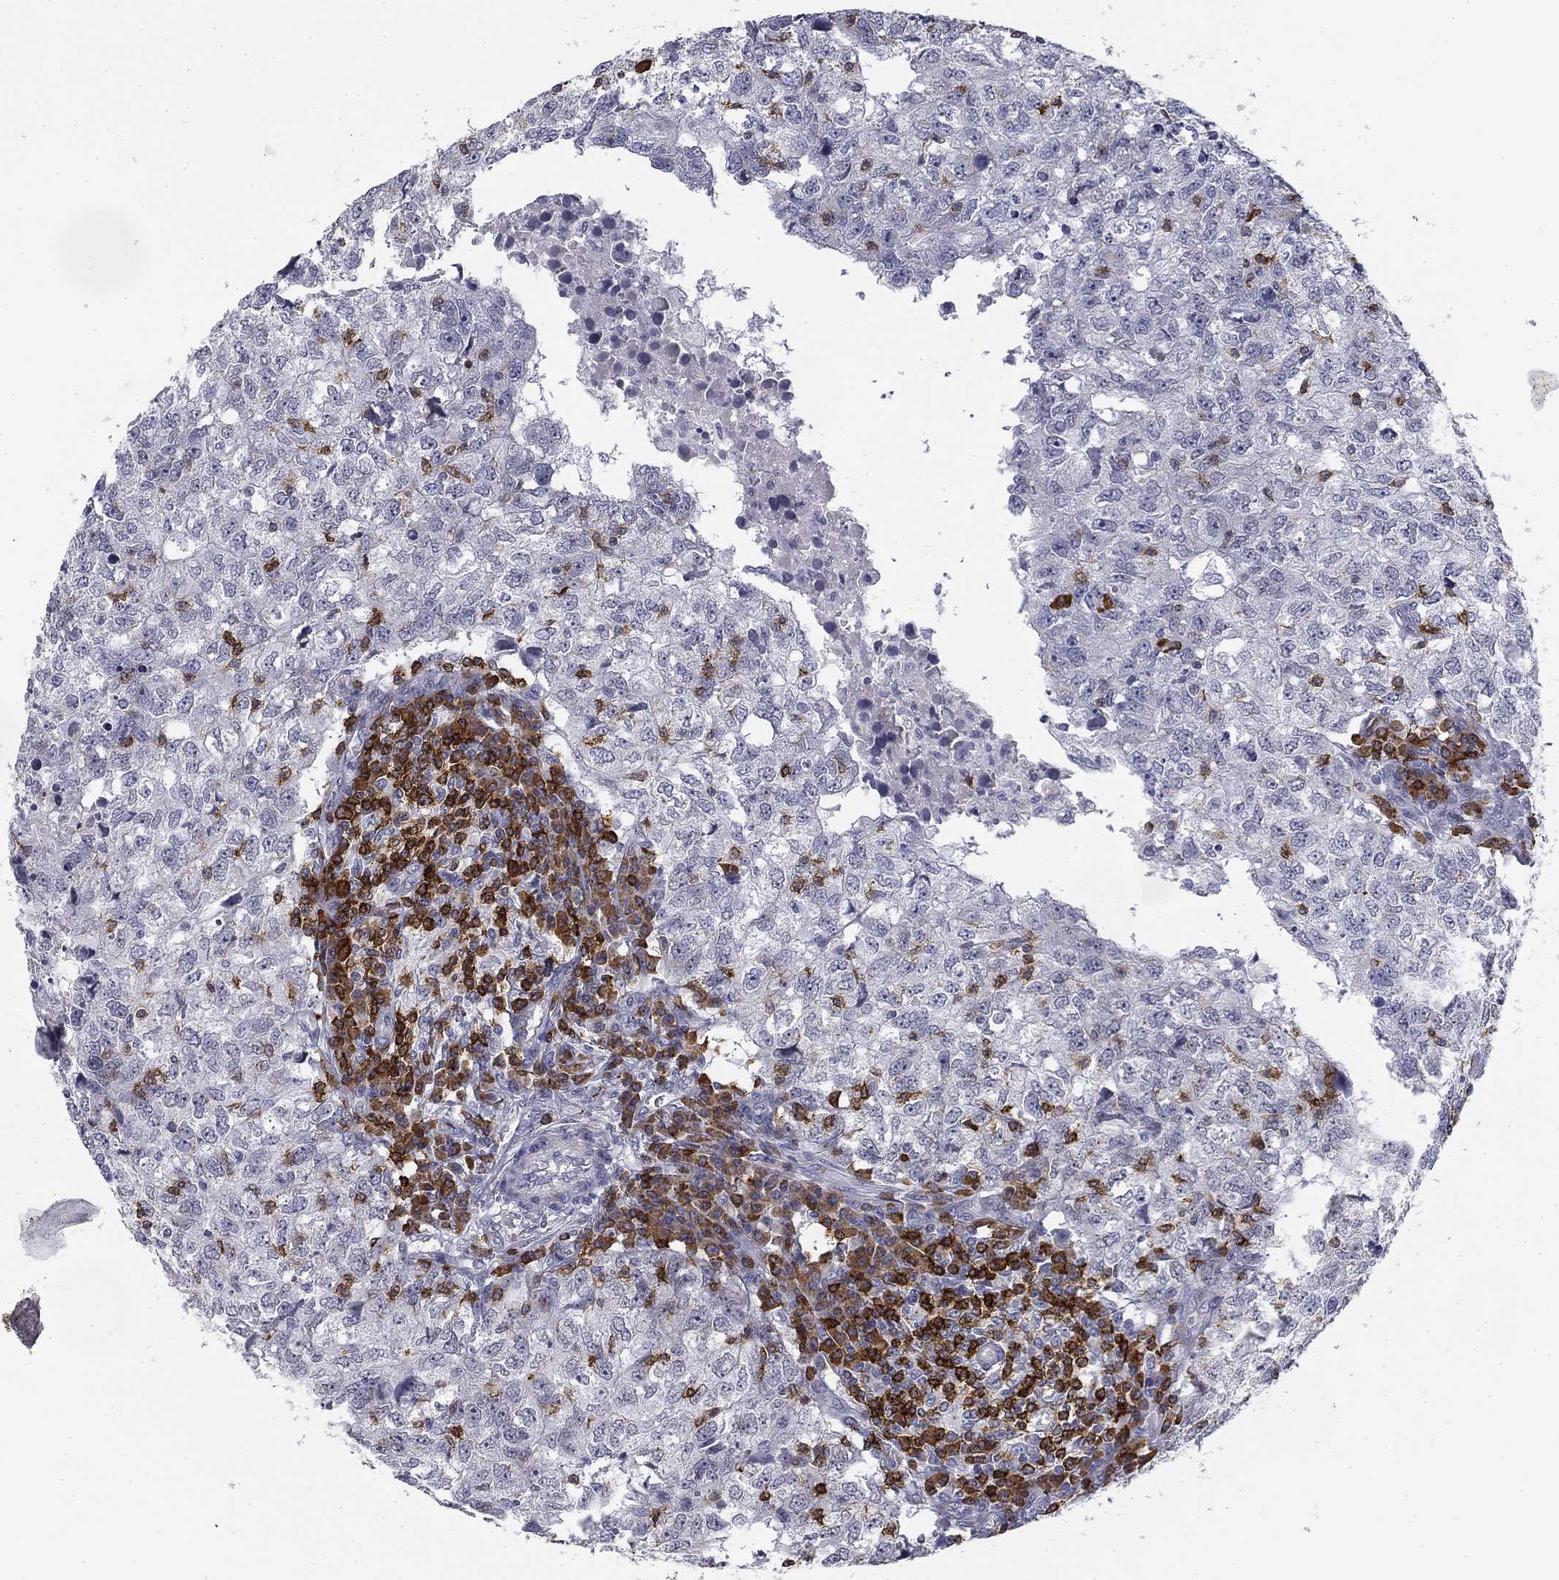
{"staining": {"intensity": "negative", "quantity": "none", "location": "none"}, "tissue": "breast cancer", "cell_type": "Tumor cells", "image_type": "cancer", "snomed": [{"axis": "morphology", "description": "Duct carcinoma"}, {"axis": "topography", "description": "Breast"}], "caption": "Immunohistochemical staining of breast cancer (intraductal carcinoma) demonstrates no significant expression in tumor cells.", "gene": "TRAT1", "patient": {"sex": "female", "age": 30}}